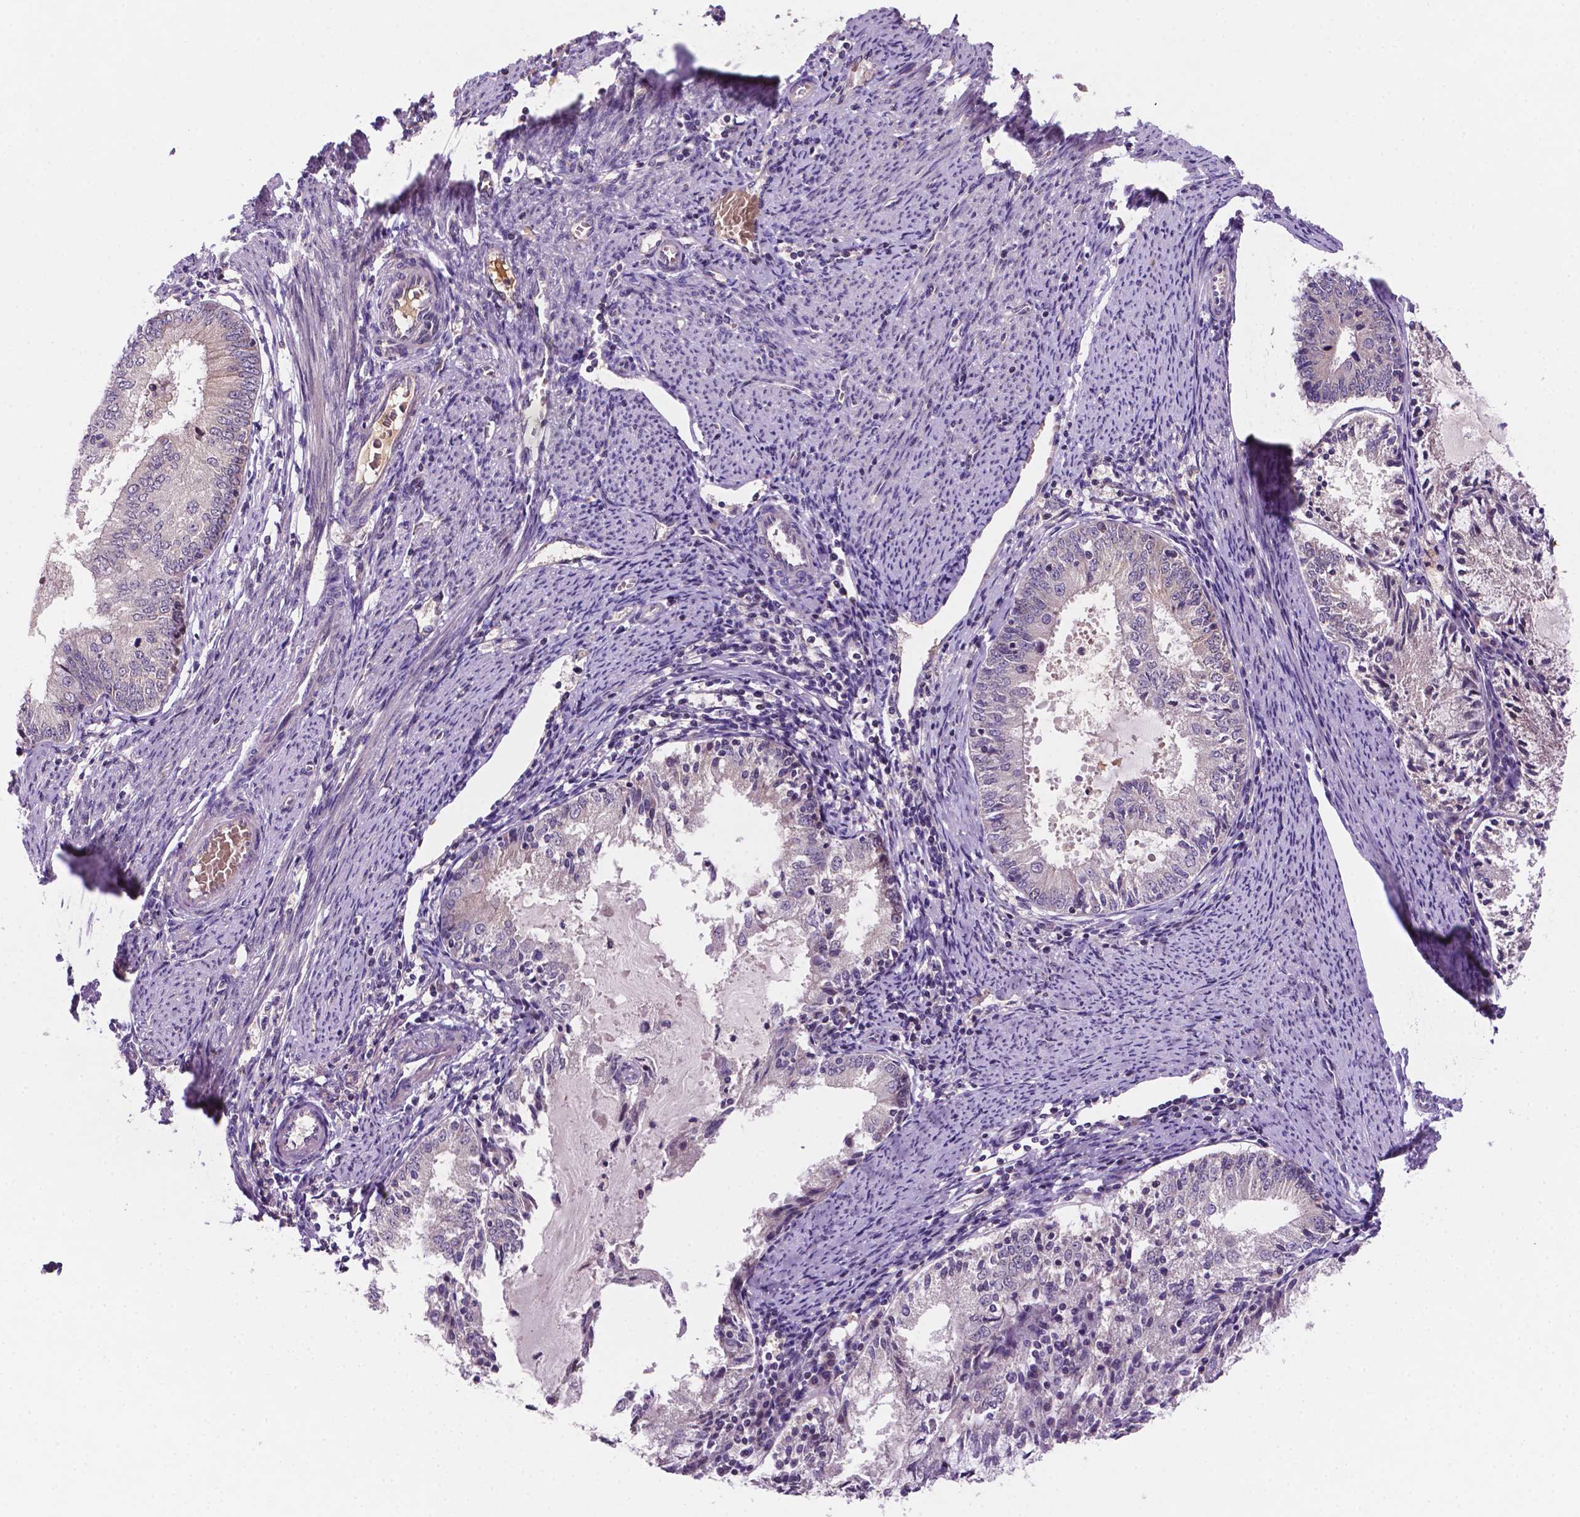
{"staining": {"intensity": "negative", "quantity": "none", "location": "none"}, "tissue": "endometrial cancer", "cell_type": "Tumor cells", "image_type": "cancer", "snomed": [{"axis": "morphology", "description": "Adenocarcinoma, NOS"}, {"axis": "topography", "description": "Endometrium"}], "caption": "Micrograph shows no protein expression in tumor cells of endometrial adenocarcinoma tissue.", "gene": "TM4SF20", "patient": {"sex": "female", "age": 57}}